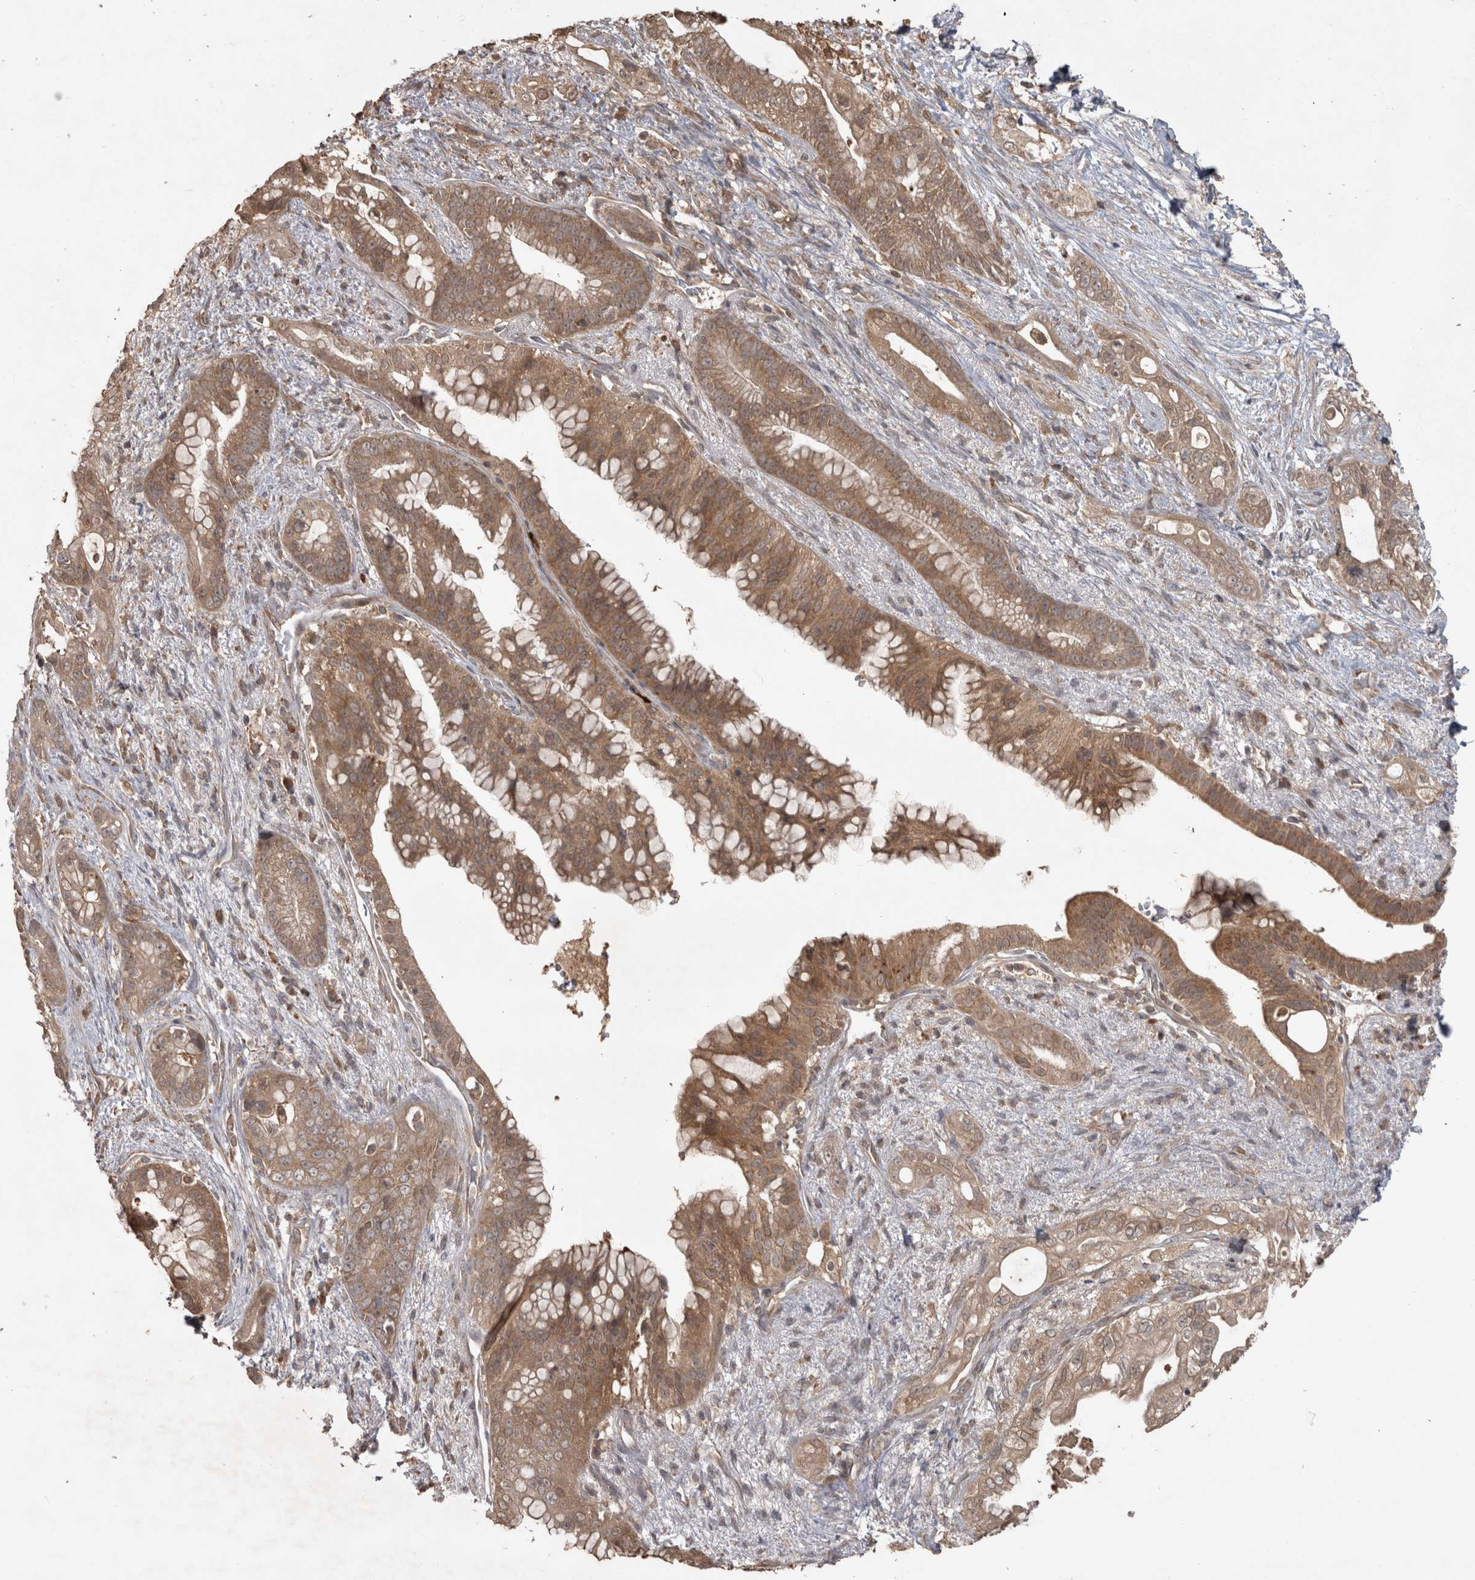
{"staining": {"intensity": "moderate", "quantity": ">75%", "location": "cytoplasmic/membranous"}, "tissue": "pancreatic cancer", "cell_type": "Tumor cells", "image_type": "cancer", "snomed": [{"axis": "morphology", "description": "Adenocarcinoma, NOS"}, {"axis": "topography", "description": "Pancreas"}], "caption": "Pancreatic cancer was stained to show a protein in brown. There is medium levels of moderate cytoplasmic/membranous staining in approximately >75% of tumor cells.", "gene": "MICU3", "patient": {"sex": "male", "age": 53}}